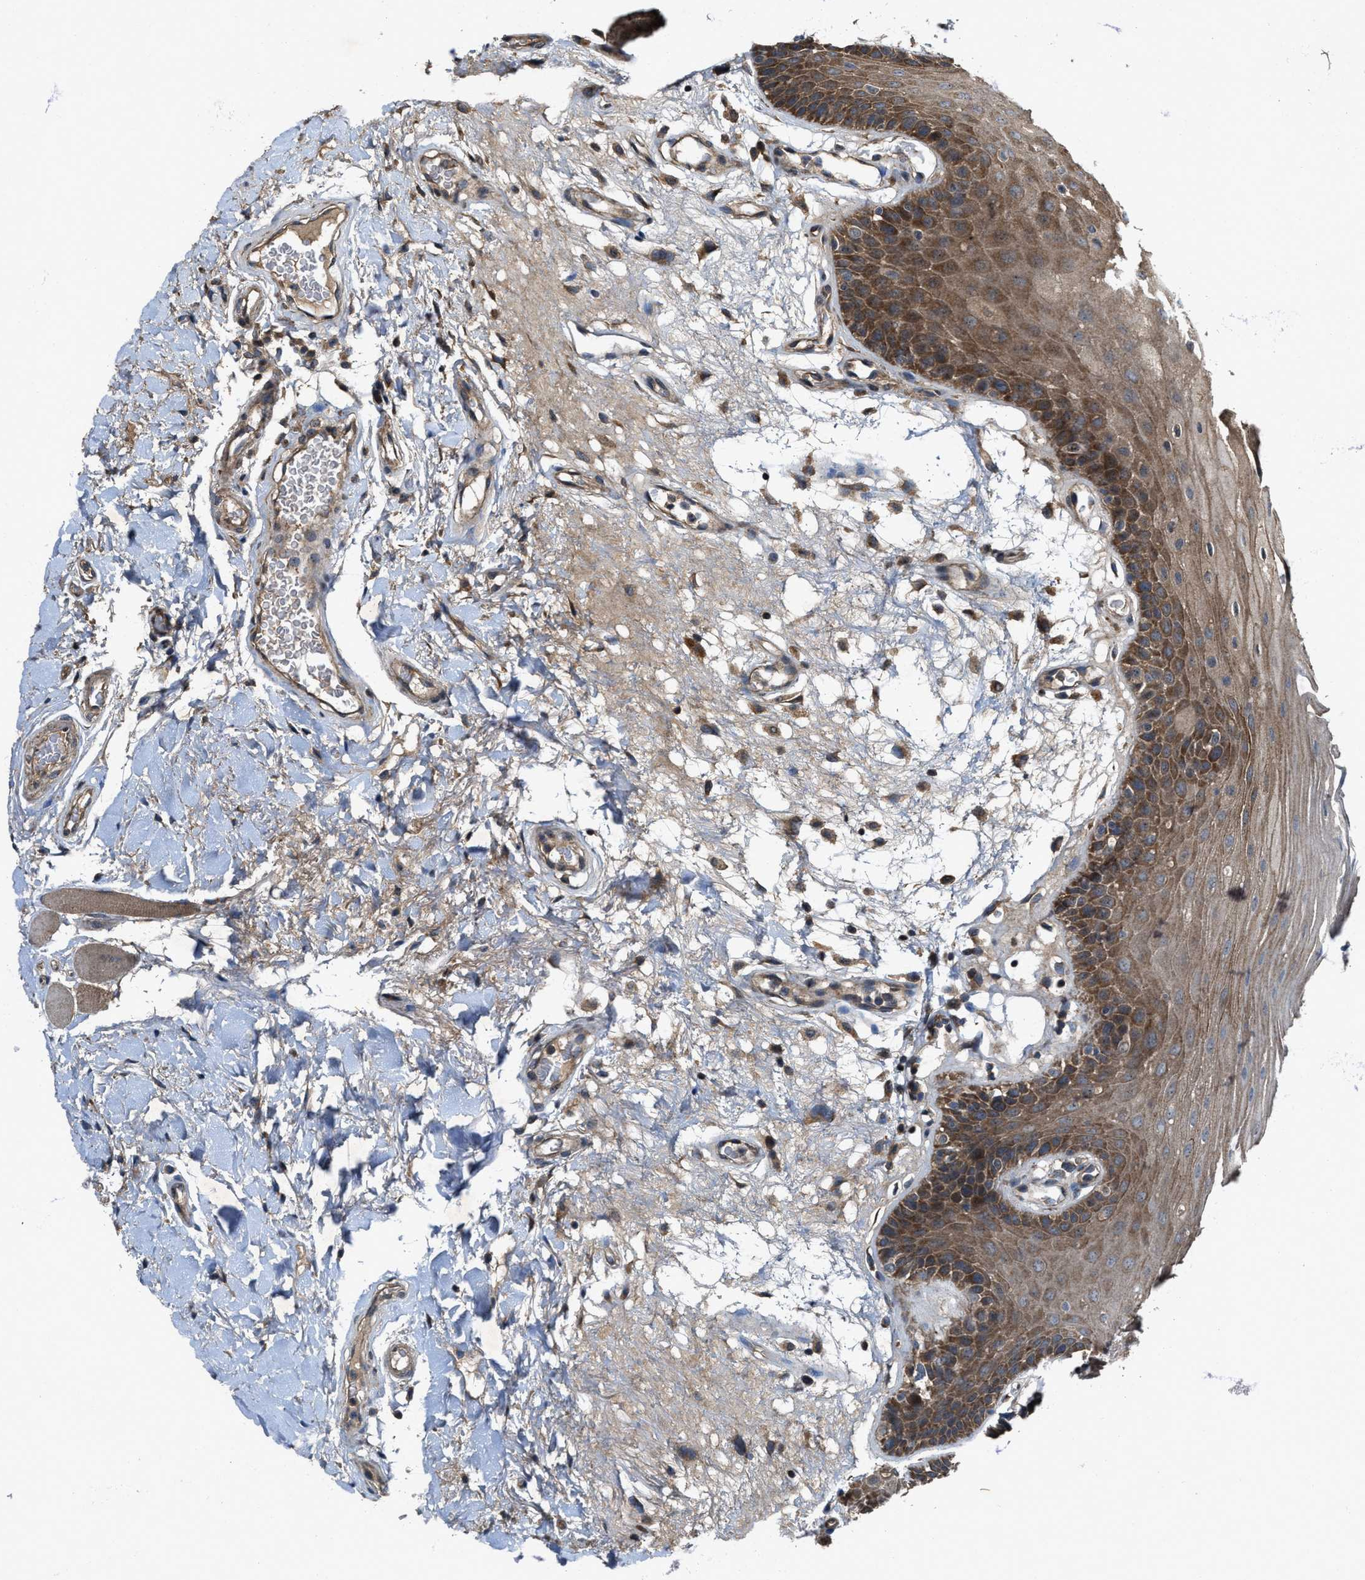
{"staining": {"intensity": "moderate", "quantity": ">75%", "location": "cytoplasmic/membranous"}, "tissue": "oral mucosa", "cell_type": "Squamous epithelial cells", "image_type": "normal", "snomed": [{"axis": "morphology", "description": "Normal tissue, NOS"}, {"axis": "morphology", "description": "Squamous cell carcinoma, NOS"}, {"axis": "topography", "description": "Oral tissue"}, {"axis": "topography", "description": "Head-Neck"}], "caption": "Immunohistochemistry of benign human oral mucosa demonstrates medium levels of moderate cytoplasmic/membranous positivity in about >75% of squamous epithelial cells.", "gene": "PDP2", "patient": {"sex": "male", "age": 71}}